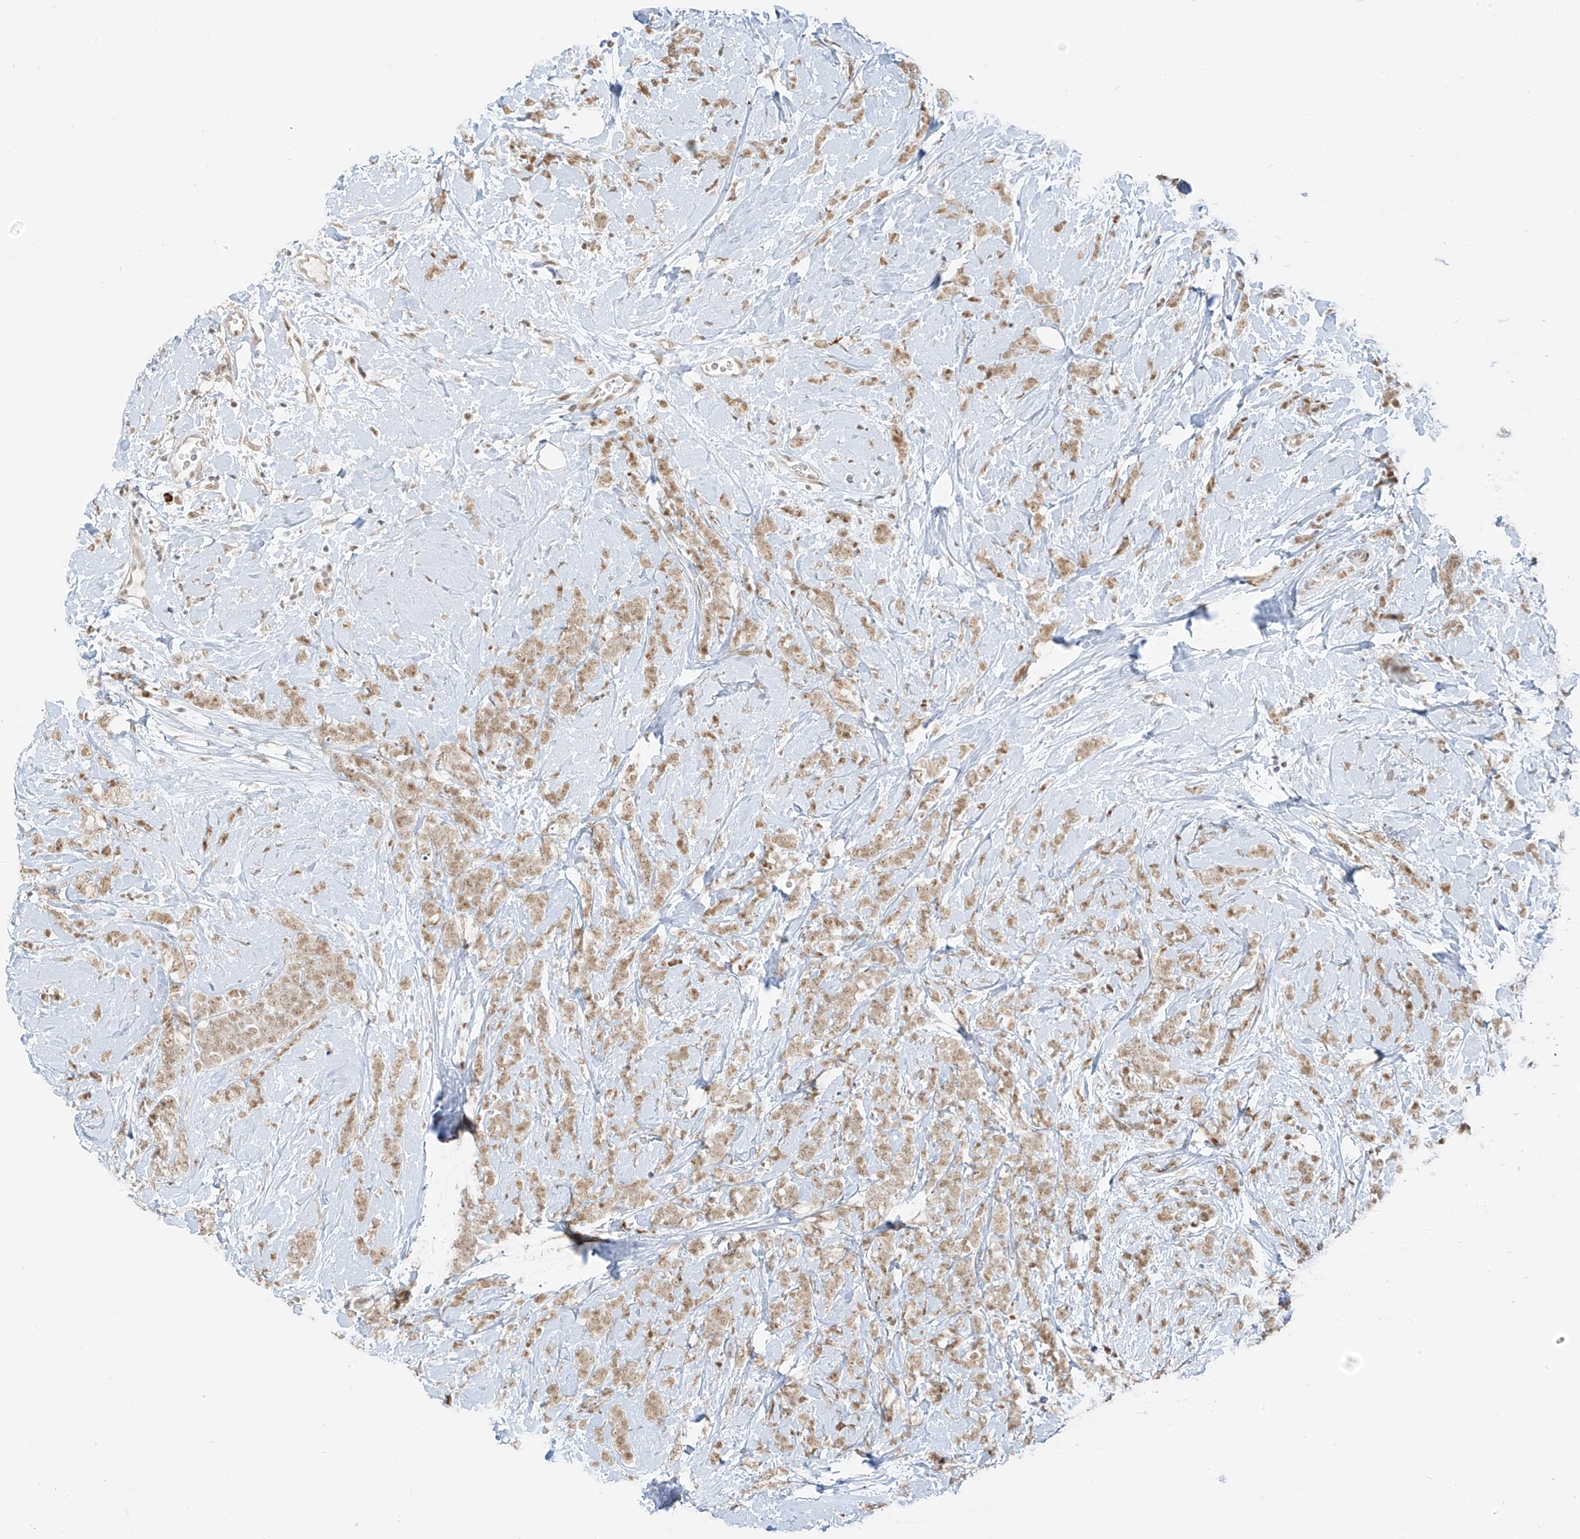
{"staining": {"intensity": "weak", "quantity": ">75%", "location": "nuclear"}, "tissue": "breast cancer", "cell_type": "Tumor cells", "image_type": "cancer", "snomed": [{"axis": "morphology", "description": "Lobular carcinoma"}, {"axis": "topography", "description": "Breast"}], "caption": "Tumor cells demonstrate low levels of weak nuclear expression in about >75% of cells in human breast lobular carcinoma. (Stains: DAB (3,3'-diaminobenzidine) in brown, nuclei in blue, Microscopy: brightfield microscopy at high magnification).", "gene": "ZMYM2", "patient": {"sex": "female", "age": 58}}